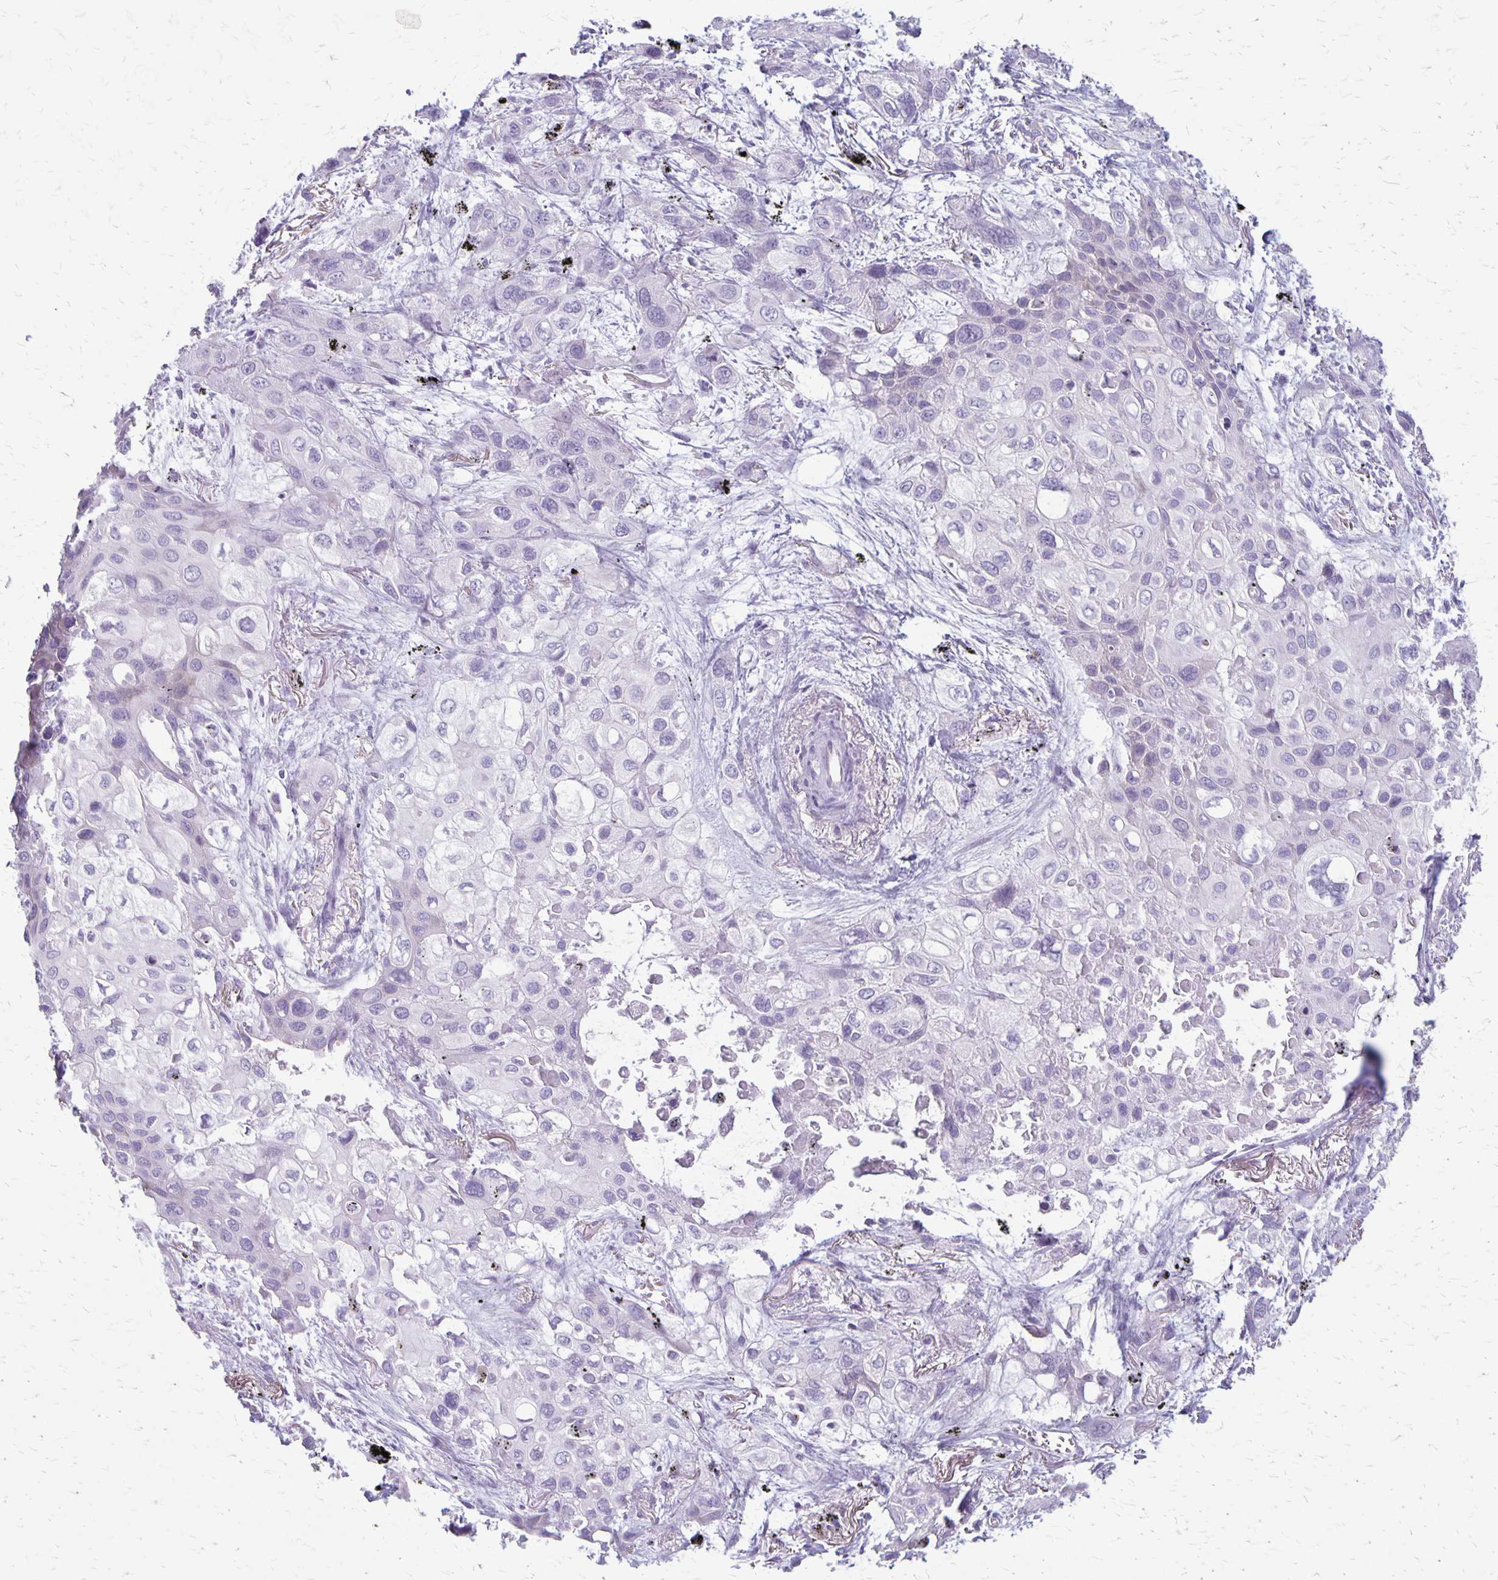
{"staining": {"intensity": "negative", "quantity": "none", "location": "none"}, "tissue": "lung cancer", "cell_type": "Tumor cells", "image_type": "cancer", "snomed": [{"axis": "morphology", "description": "Squamous cell carcinoma, NOS"}, {"axis": "morphology", "description": "Squamous cell carcinoma, metastatic, NOS"}, {"axis": "topography", "description": "Lung"}], "caption": "Metastatic squamous cell carcinoma (lung) was stained to show a protein in brown. There is no significant staining in tumor cells.", "gene": "HOMER1", "patient": {"sex": "male", "age": 59}}